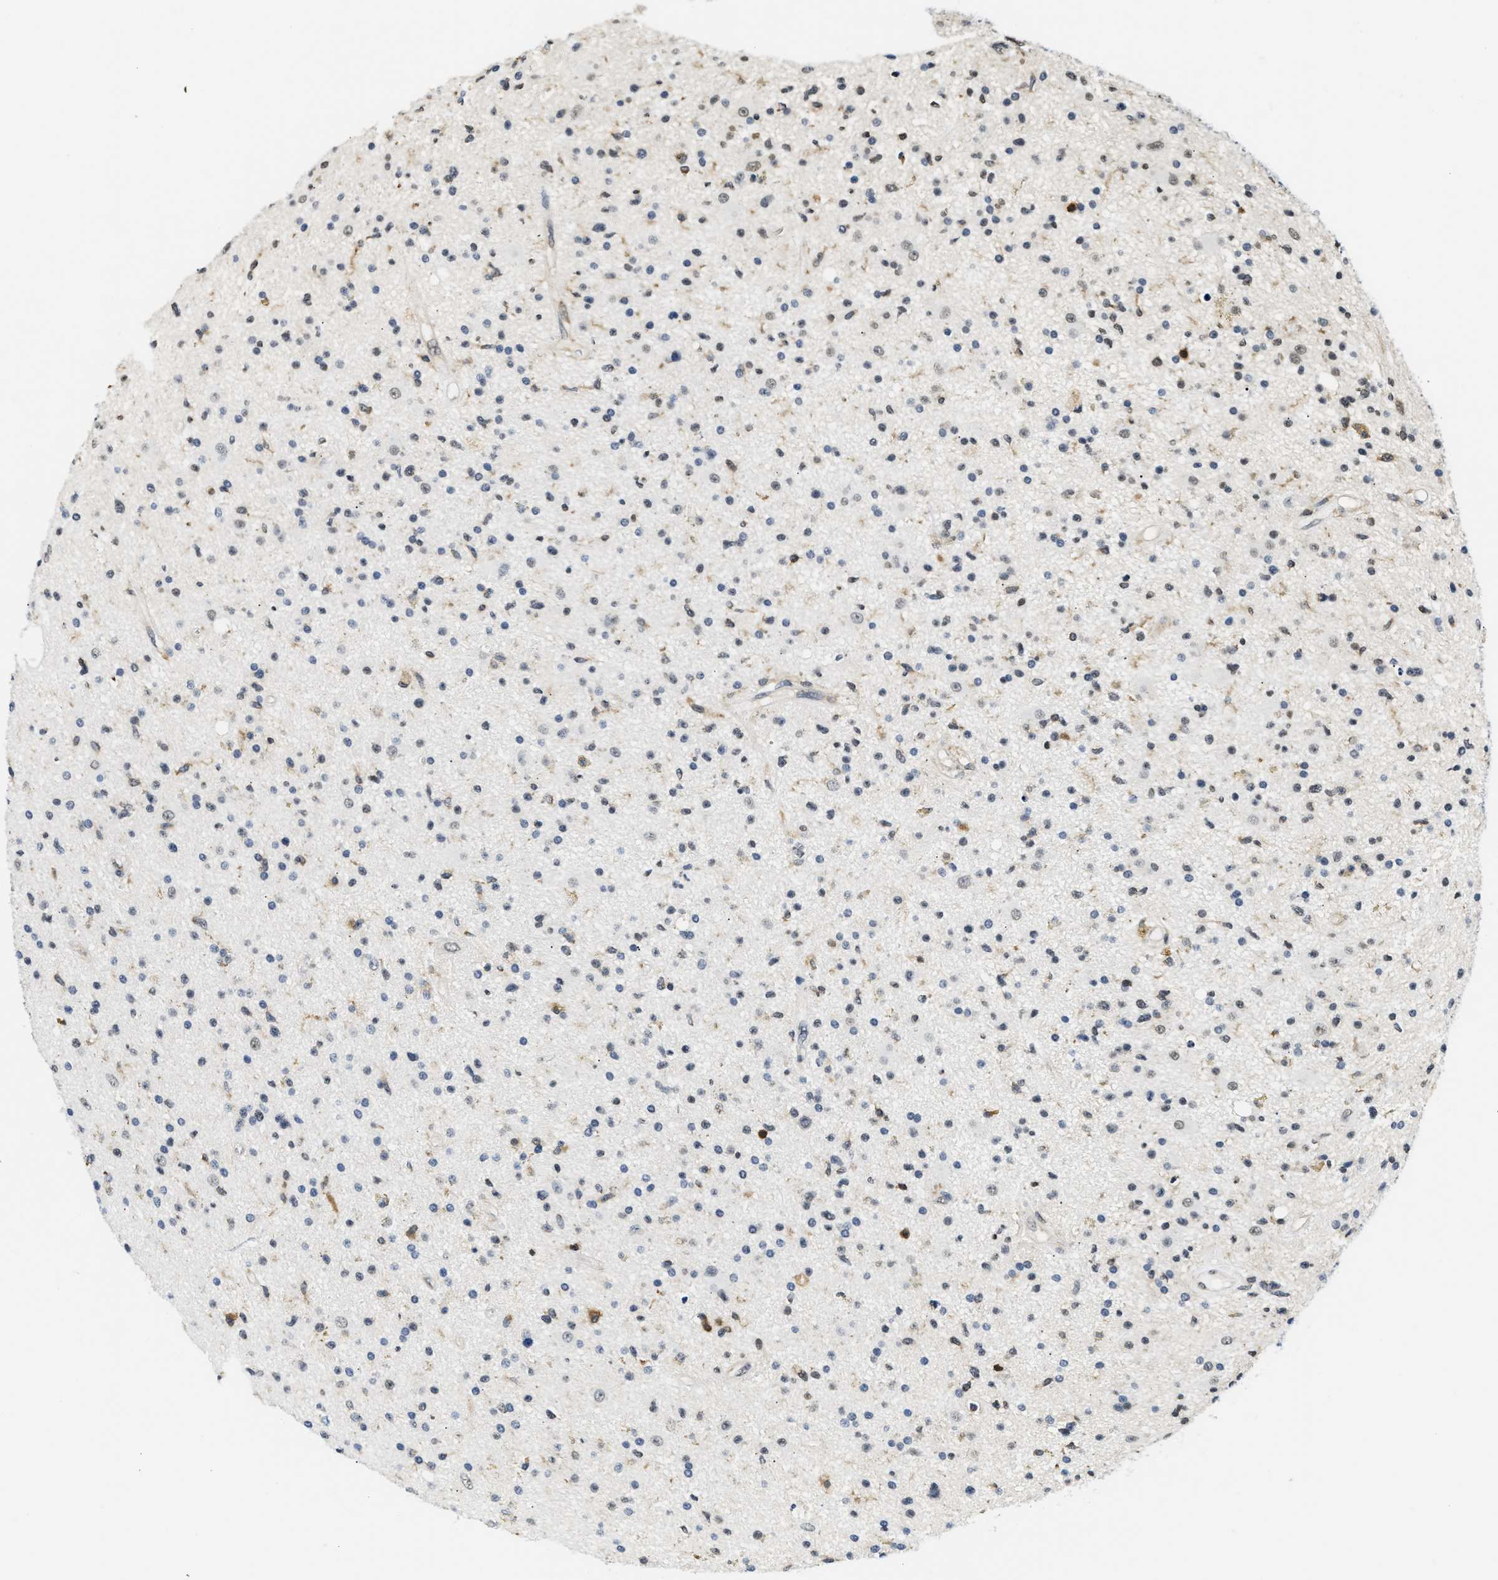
{"staining": {"intensity": "weak", "quantity": "<25%", "location": "nuclear"}, "tissue": "glioma", "cell_type": "Tumor cells", "image_type": "cancer", "snomed": [{"axis": "morphology", "description": "Glioma, malignant, High grade"}, {"axis": "topography", "description": "Brain"}], "caption": "DAB immunohistochemical staining of human malignant high-grade glioma demonstrates no significant positivity in tumor cells. Brightfield microscopy of IHC stained with DAB (3,3'-diaminobenzidine) (brown) and hematoxylin (blue), captured at high magnification.", "gene": "STK10", "patient": {"sex": "male", "age": 33}}